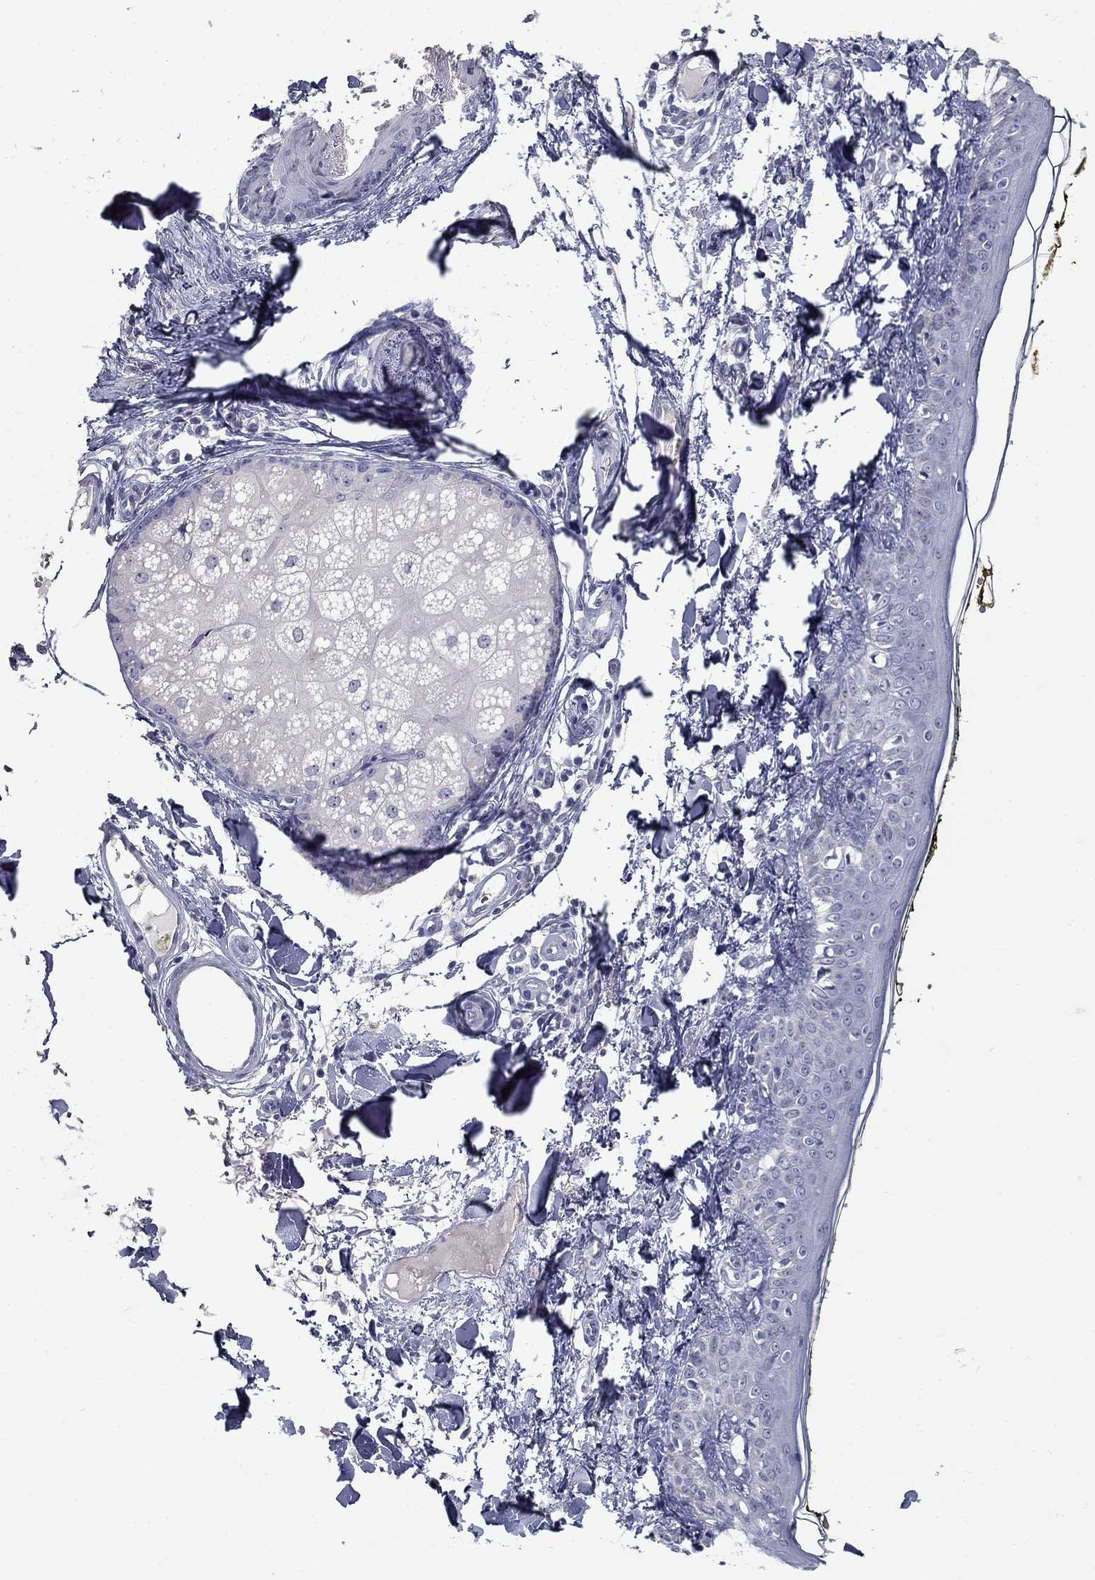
{"staining": {"intensity": "negative", "quantity": "none", "location": "none"}, "tissue": "skin", "cell_type": "Fibroblasts", "image_type": "normal", "snomed": [{"axis": "morphology", "description": "Normal tissue, NOS"}, {"axis": "topography", "description": "Skin"}], "caption": "Immunohistochemistry of normal skin exhibits no expression in fibroblasts.", "gene": "POMC", "patient": {"sex": "male", "age": 76}}